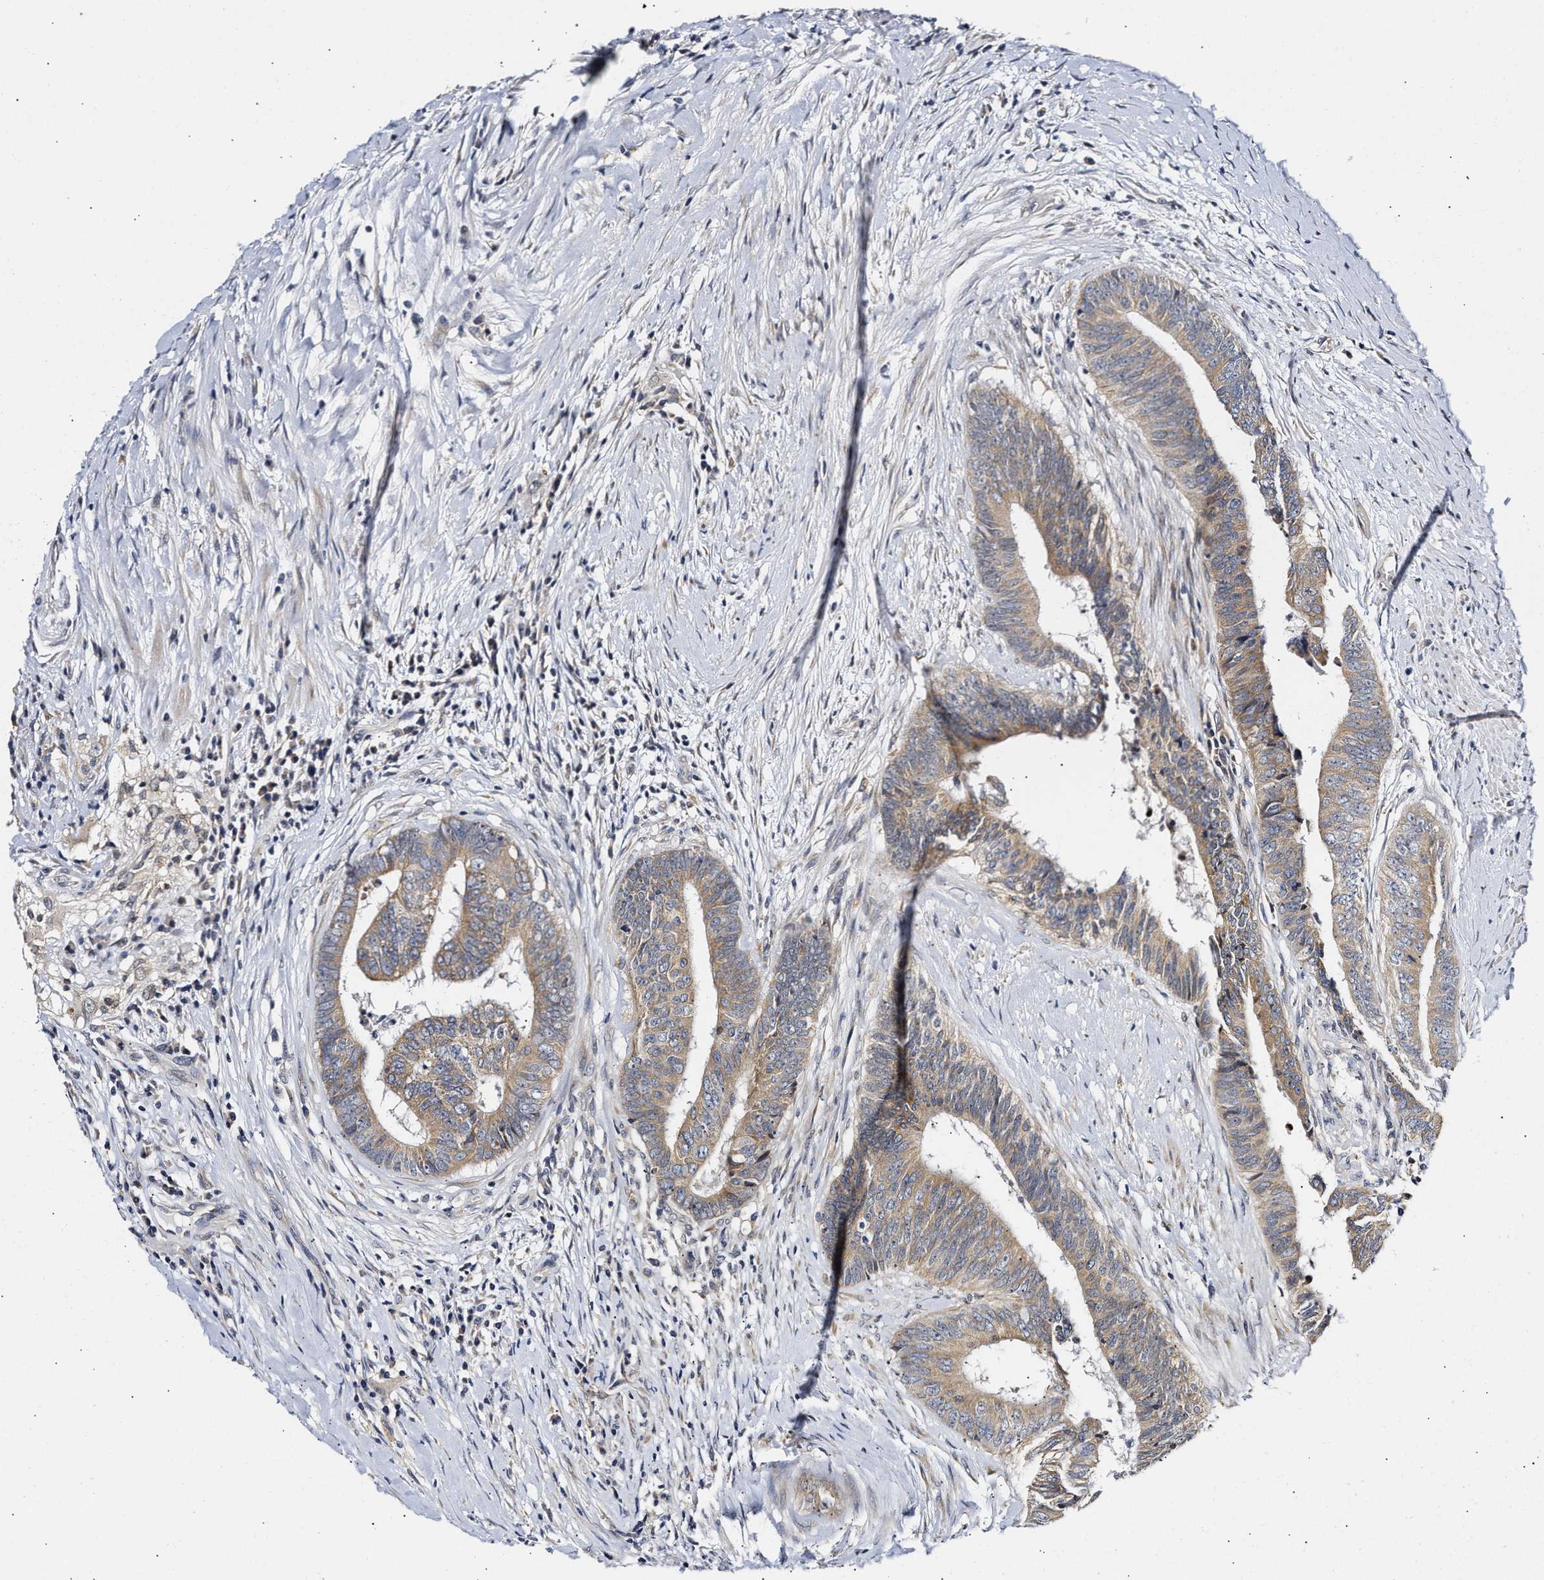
{"staining": {"intensity": "moderate", "quantity": ">75%", "location": "cytoplasmic/membranous"}, "tissue": "colorectal cancer", "cell_type": "Tumor cells", "image_type": "cancer", "snomed": [{"axis": "morphology", "description": "Adenocarcinoma, NOS"}, {"axis": "topography", "description": "Rectum"}], "caption": "This is an image of IHC staining of colorectal cancer (adenocarcinoma), which shows moderate staining in the cytoplasmic/membranous of tumor cells.", "gene": "RINT1", "patient": {"sex": "male", "age": 72}}